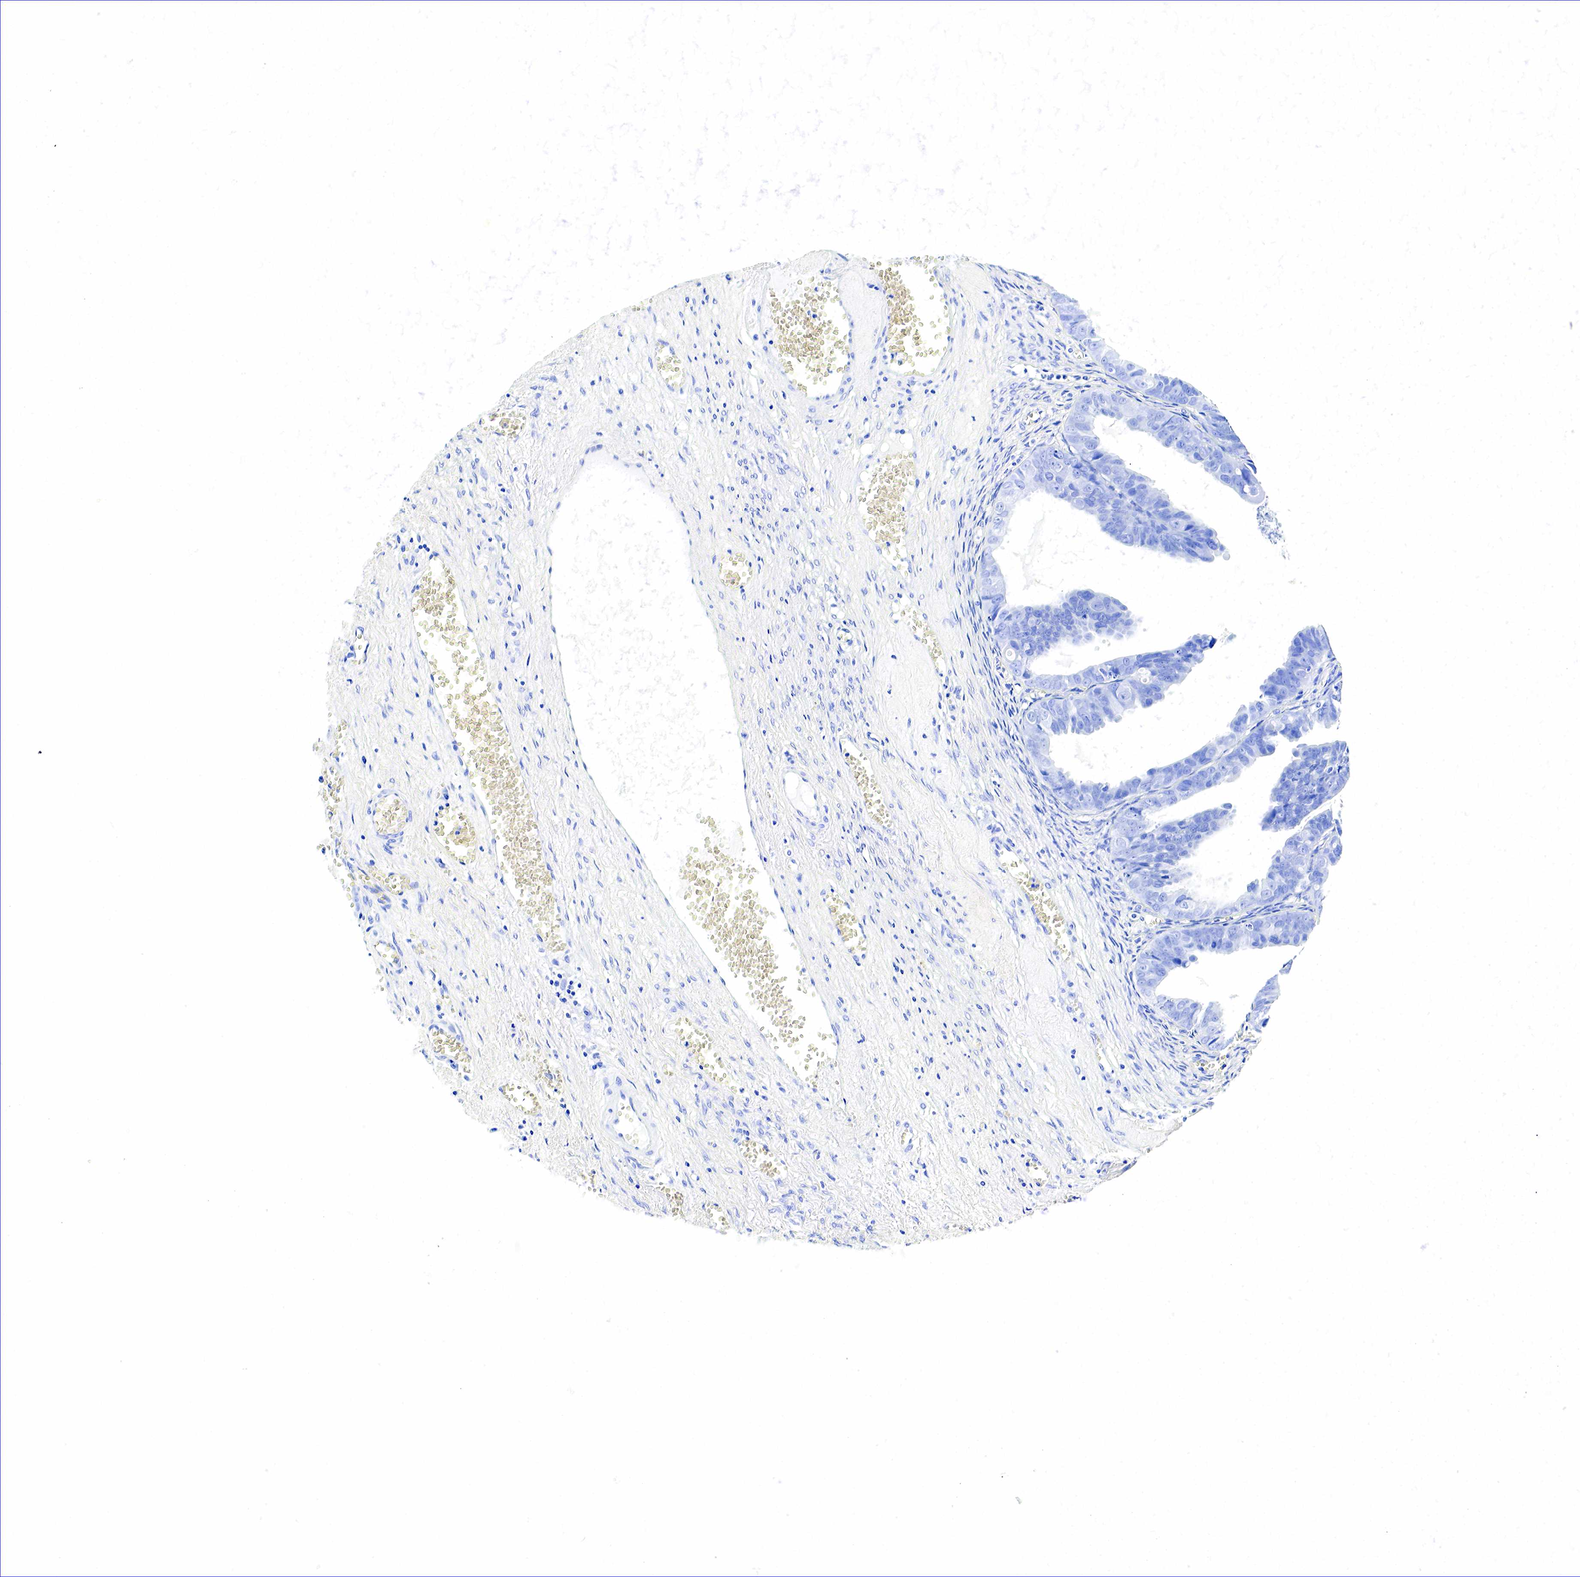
{"staining": {"intensity": "negative", "quantity": "none", "location": "none"}, "tissue": "ovarian cancer", "cell_type": "Tumor cells", "image_type": "cancer", "snomed": [{"axis": "morphology", "description": "Carcinoma, endometroid"}, {"axis": "topography", "description": "Ovary"}], "caption": "The photomicrograph demonstrates no significant expression in tumor cells of endometroid carcinoma (ovarian).", "gene": "GAST", "patient": {"sex": "female", "age": 85}}